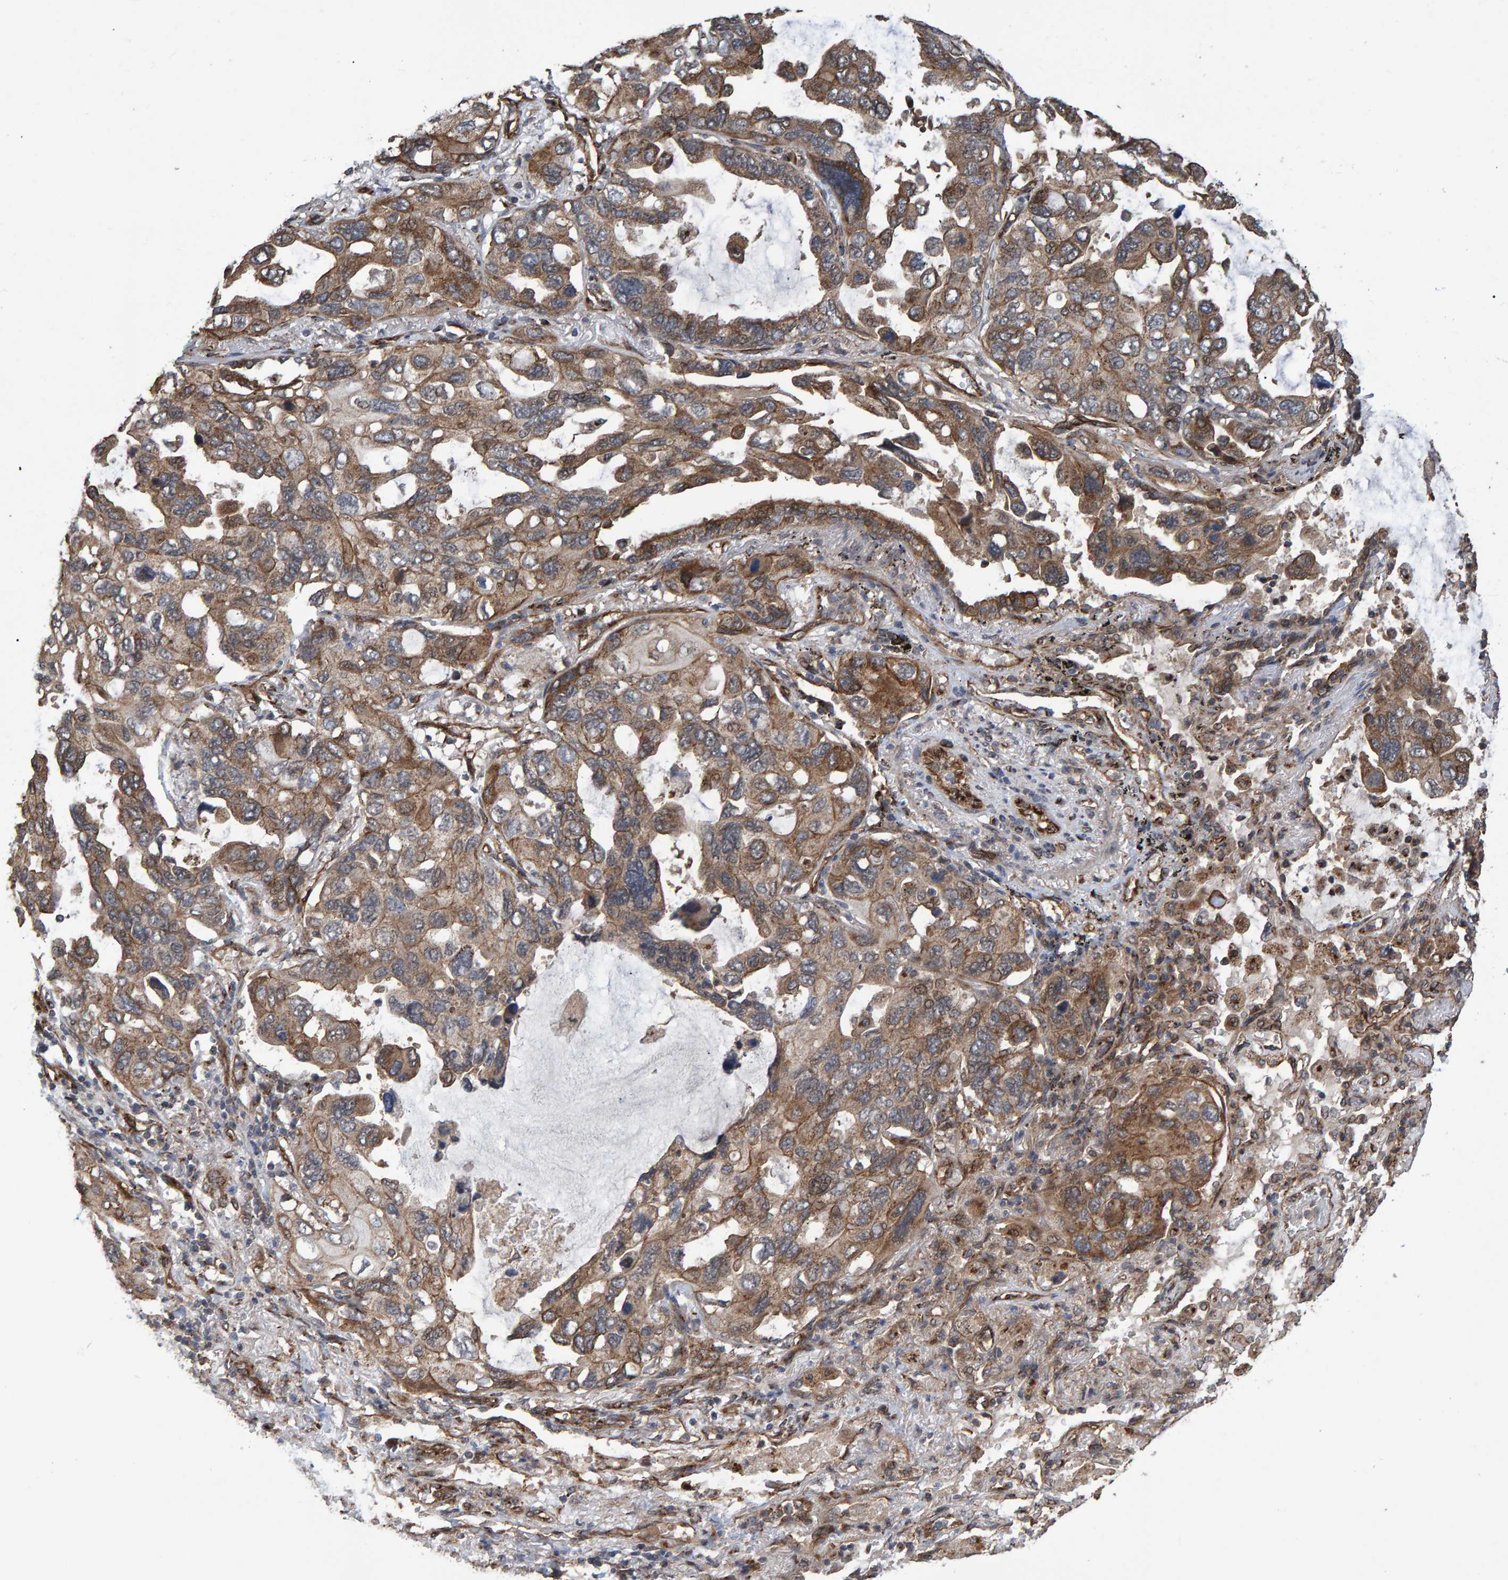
{"staining": {"intensity": "moderate", "quantity": "25%-75%", "location": "cytoplasmic/membranous,nuclear"}, "tissue": "lung cancer", "cell_type": "Tumor cells", "image_type": "cancer", "snomed": [{"axis": "morphology", "description": "Squamous cell carcinoma, NOS"}, {"axis": "topography", "description": "Lung"}], "caption": "IHC (DAB (3,3'-diaminobenzidine)) staining of squamous cell carcinoma (lung) shows moderate cytoplasmic/membranous and nuclear protein staining in about 25%-75% of tumor cells. (DAB (3,3'-diaminobenzidine) IHC with brightfield microscopy, high magnification).", "gene": "TRIM68", "patient": {"sex": "female", "age": 73}}